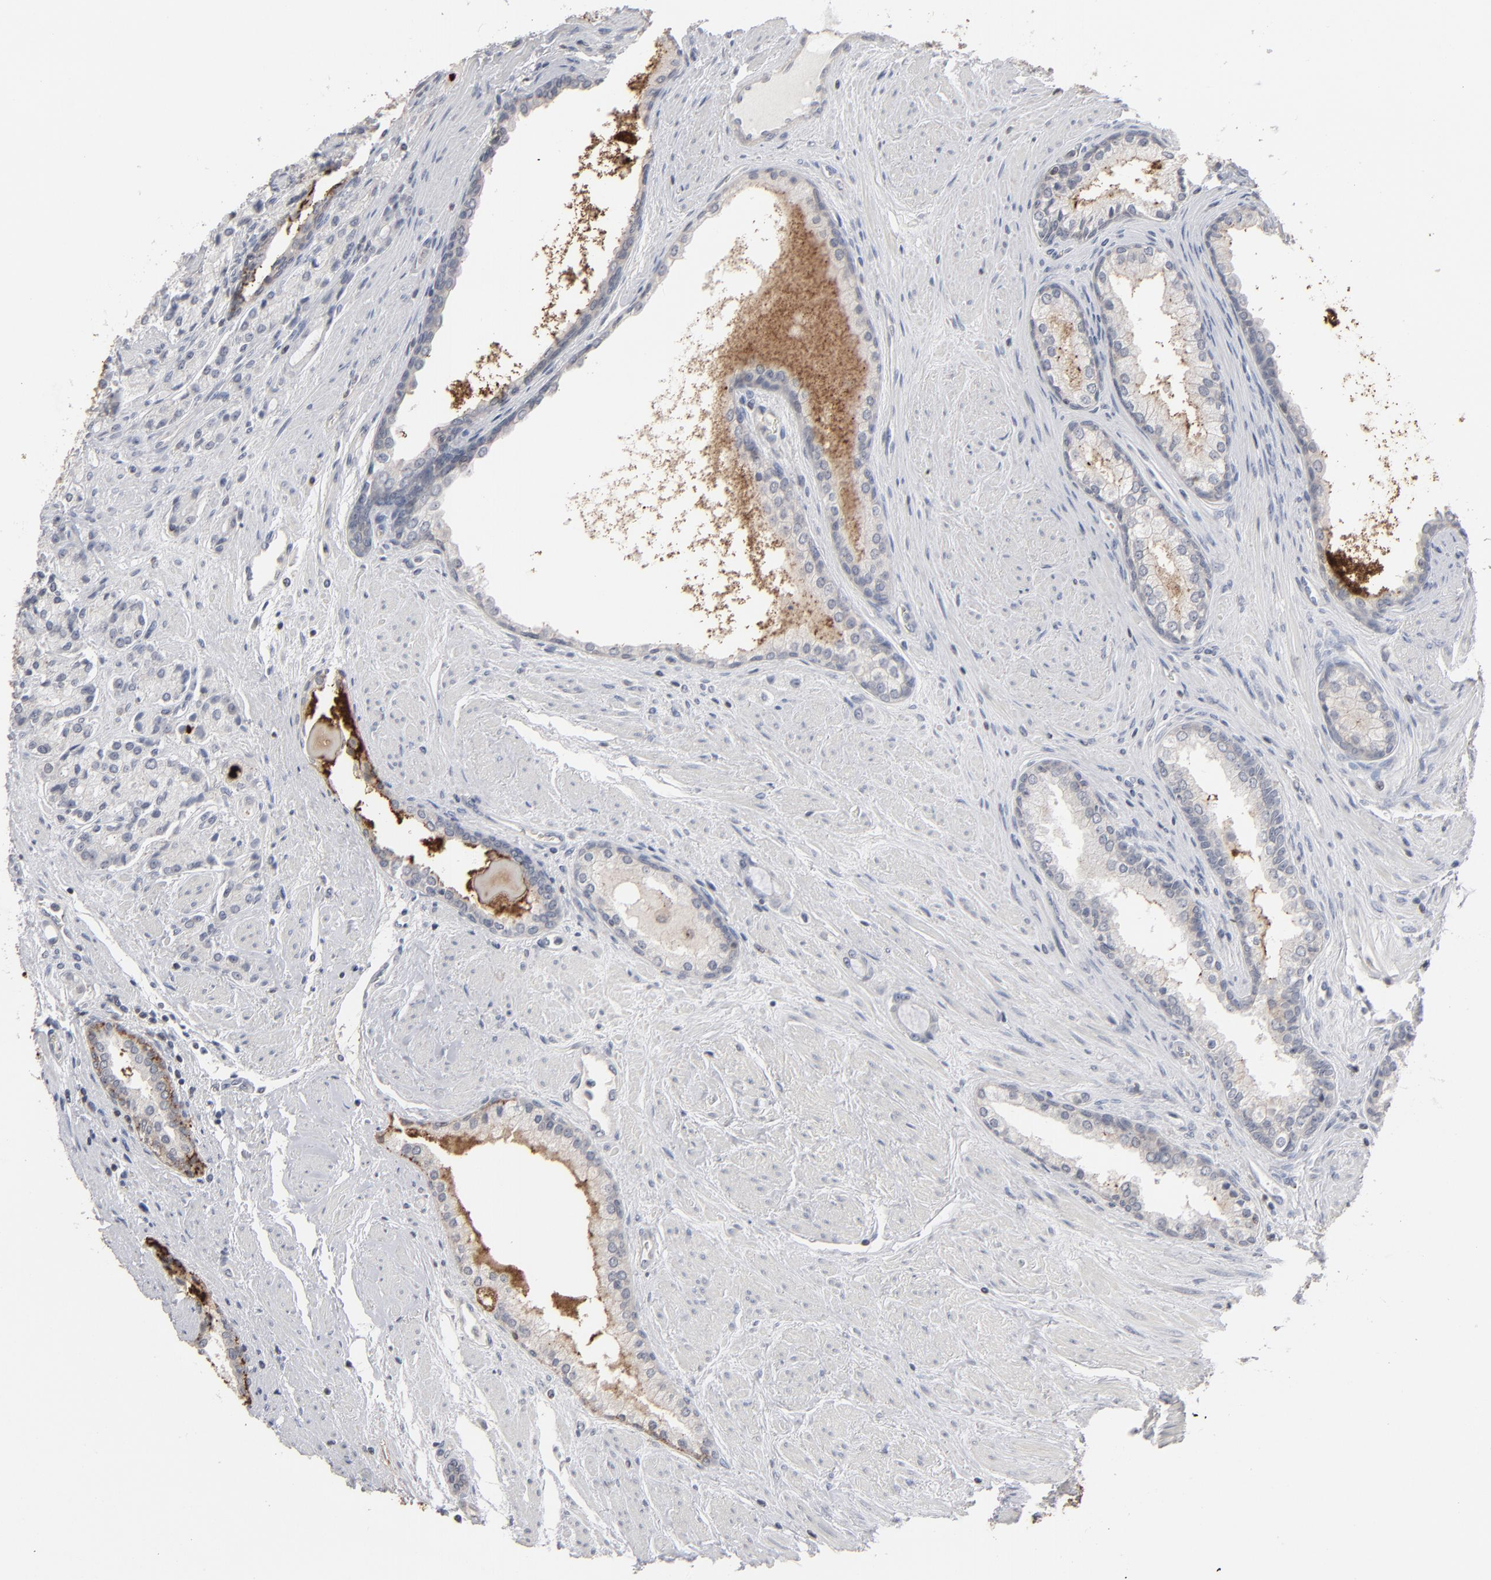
{"staining": {"intensity": "negative", "quantity": "none", "location": "none"}, "tissue": "prostate cancer", "cell_type": "Tumor cells", "image_type": "cancer", "snomed": [{"axis": "morphology", "description": "Adenocarcinoma, Medium grade"}, {"axis": "topography", "description": "Prostate"}], "caption": "Prostate adenocarcinoma (medium-grade) was stained to show a protein in brown. There is no significant positivity in tumor cells. (DAB immunohistochemistry visualized using brightfield microscopy, high magnification).", "gene": "STAT4", "patient": {"sex": "male", "age": 72}}